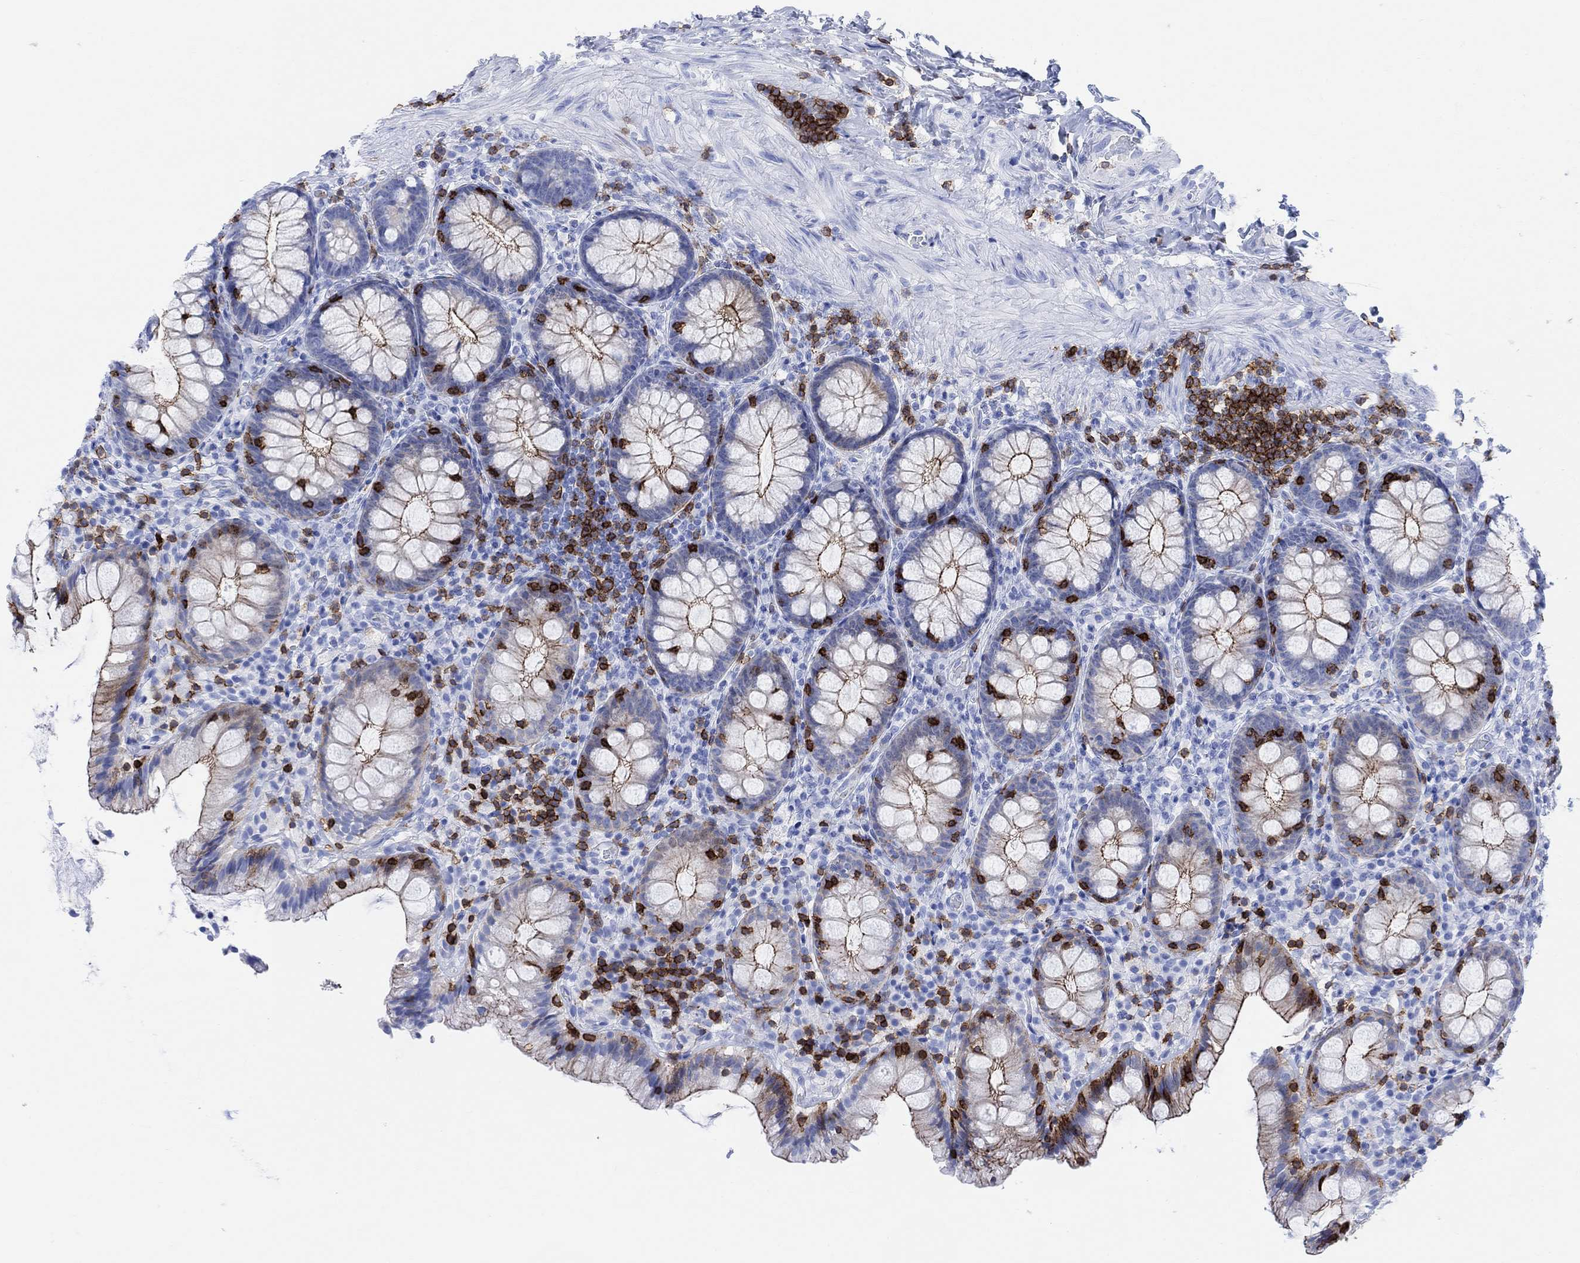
{"staining": {"intensity": "negative", "quantity": "none", "location": "none"}, "tissue": "colon", "cell_type": "Endothelial cells", "image_type": "normal", "snomed": [{"axis": "morphology", "description": "Normal tissue, NOS"}, {"axis": "topography", "description": "Colon"}], "caption": "This image is of normal colon stained with immunohistochemistry (IHC) to label a protein in brown with the nuclei are counter-stained blue. There is no expression in endothelial cells. (DAB IHC, high magnification).", "gene": "GPR65", "patient": {"sex": "female", "age": 86}}